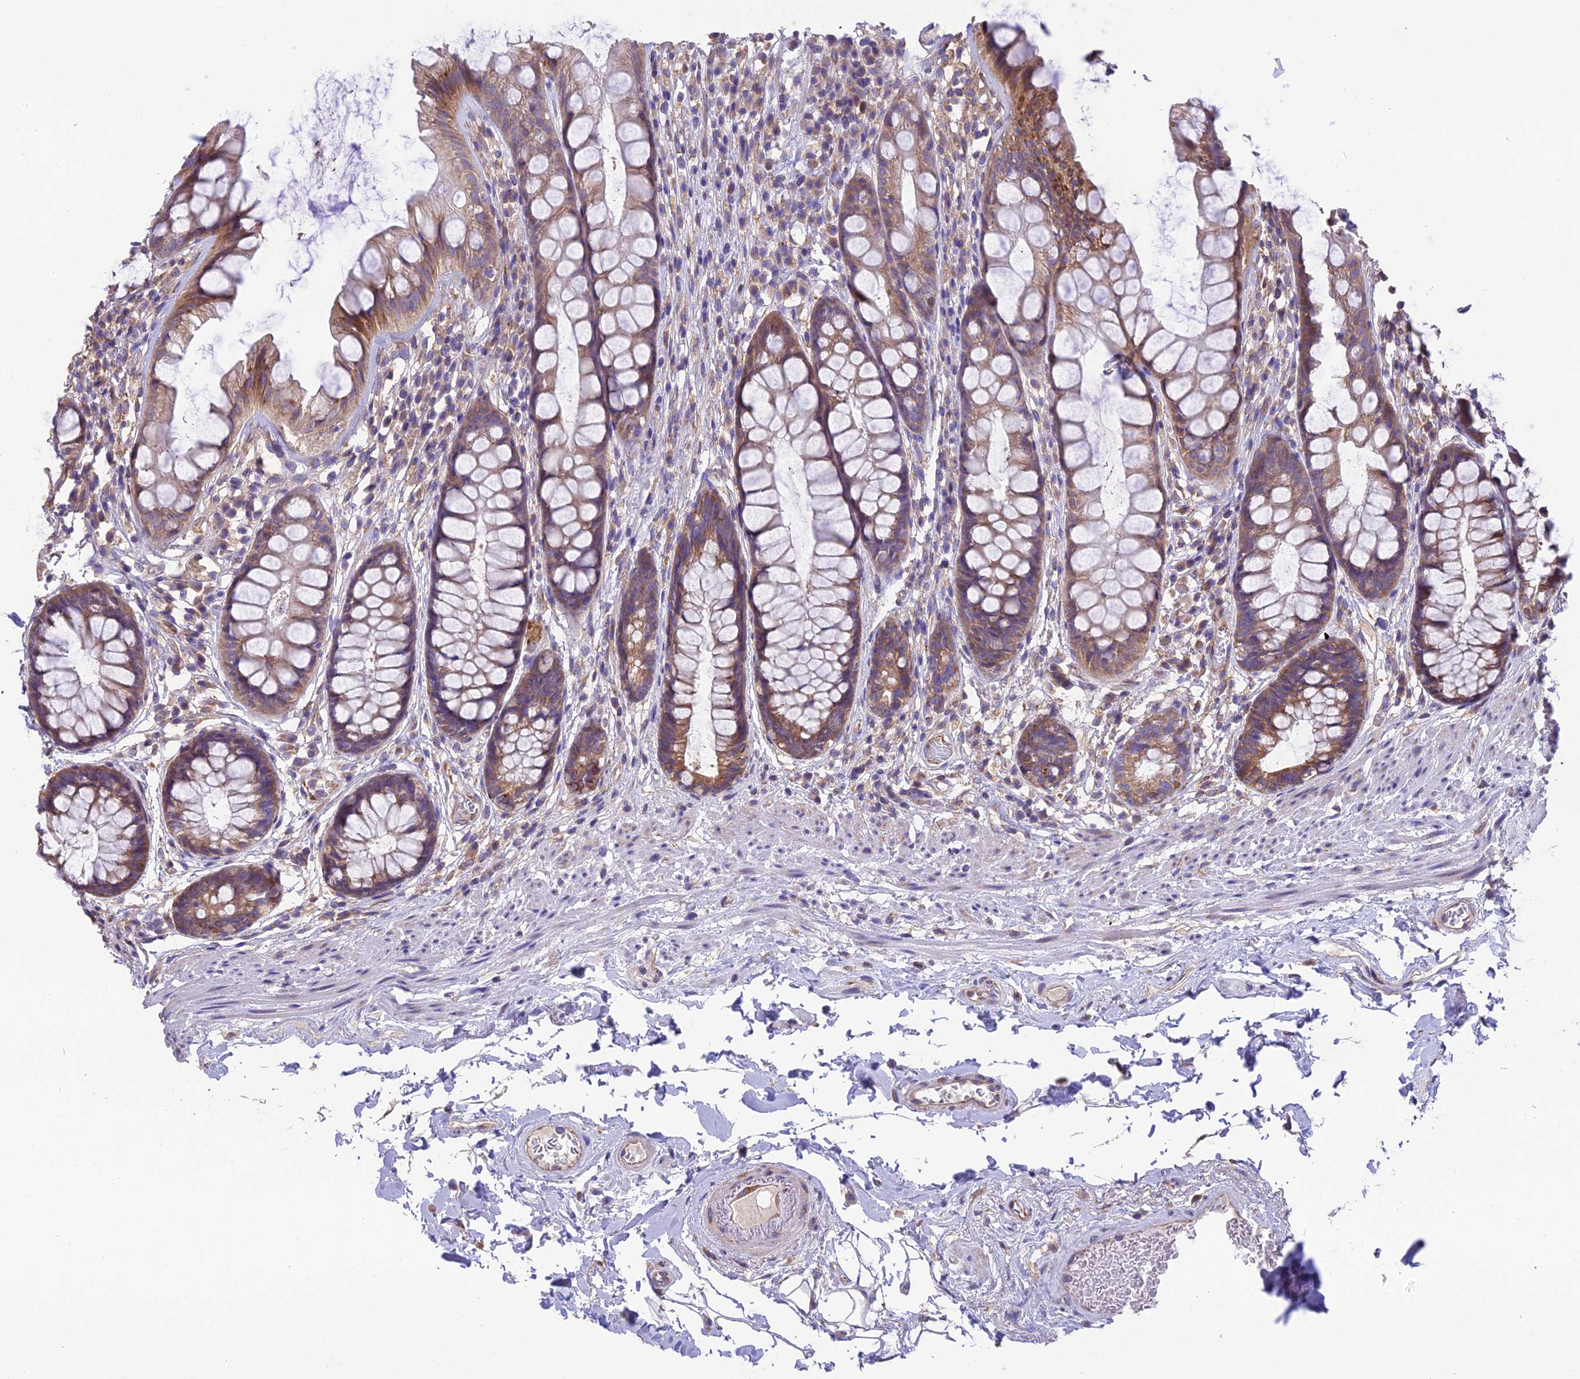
{"staining": {"intensity": "moderate", "quantity": ">75%", "location": "cytoplasmic/membranous"}, "tissue": "rectum", "cell_type": "Glandular cells", "image_type": "normal", "snomed": [{"axis": "morphology", "description": "Normal tissue, NOS"}, {"axis": "topography", "description": "Rectum"}], "caption": "DAB immunohistochemical staining of benign rectum shows moderate cytoplasmic/membranous protein staining in about >75% of glandular cells. Immunohistochemistry stains the protein in brown and the nuclei are stained blue.", "gene": "BLOC1S4", "patient": {"sex": "male", "age": 74}}